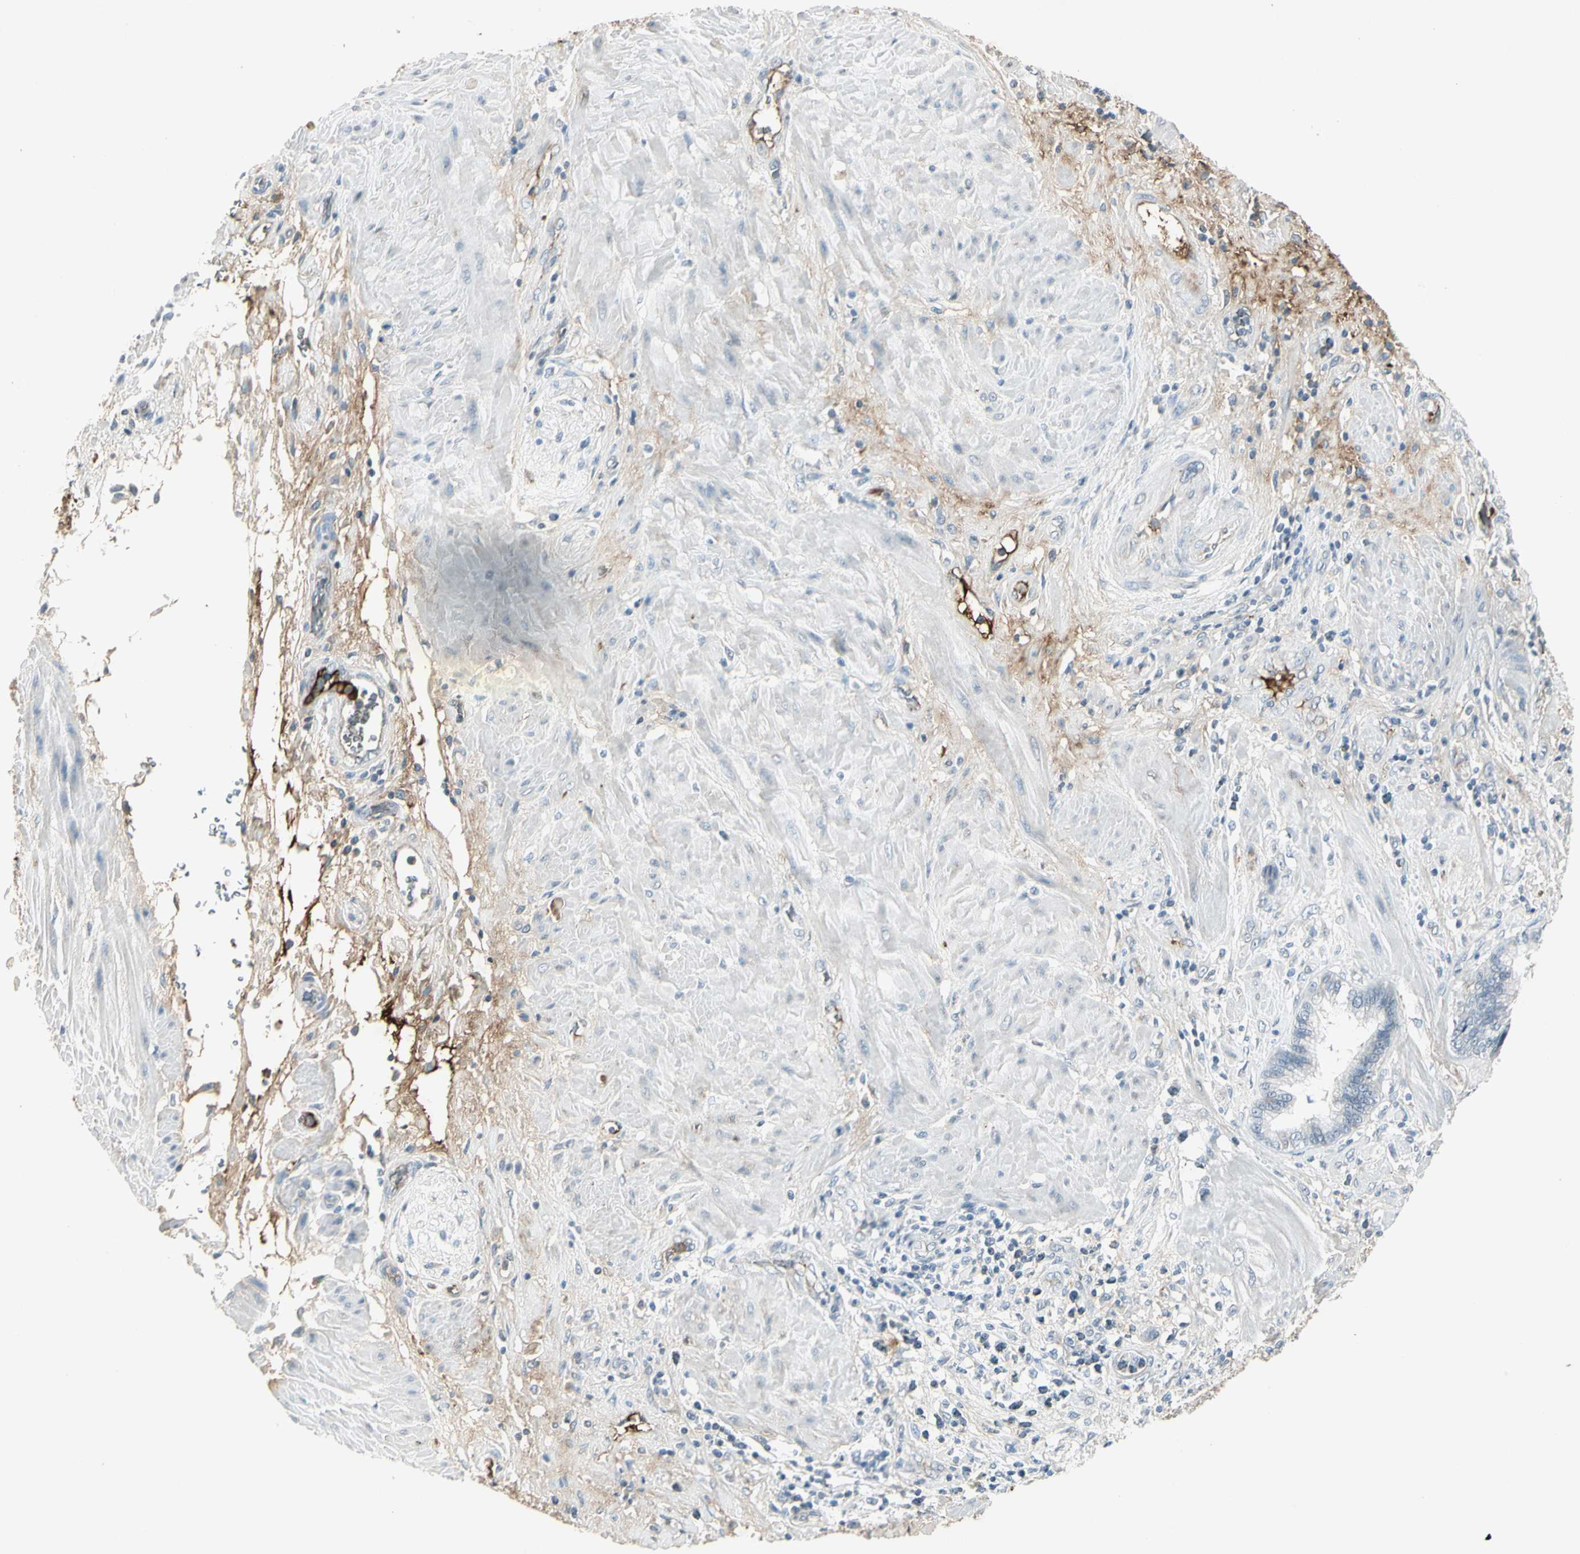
{"staining": {"intensity": "negative", "quantity": "none", "location": "none"}, "tissue": "pancreatic cancer", "cell_type": "Tumor cells", "image_type": "cancer", "snomed": [{"axis": "morphology", "description": "Adenocarcinoma, NOS"}, {"axis": "topography", "description": "Pancreas"}], "caption": "This histopathology image is of pancreatic cancer stained with immunohistochemistry to label a protein in brown with the nuclei are counter-stained blue. There is no expression in tumor cells. (DAB (3,3'-diaminobenzidine) immunohistochemistry (IHC), high magnification).", "gene": "IGHM", "patient": {"sex": "female", "age": 64}}